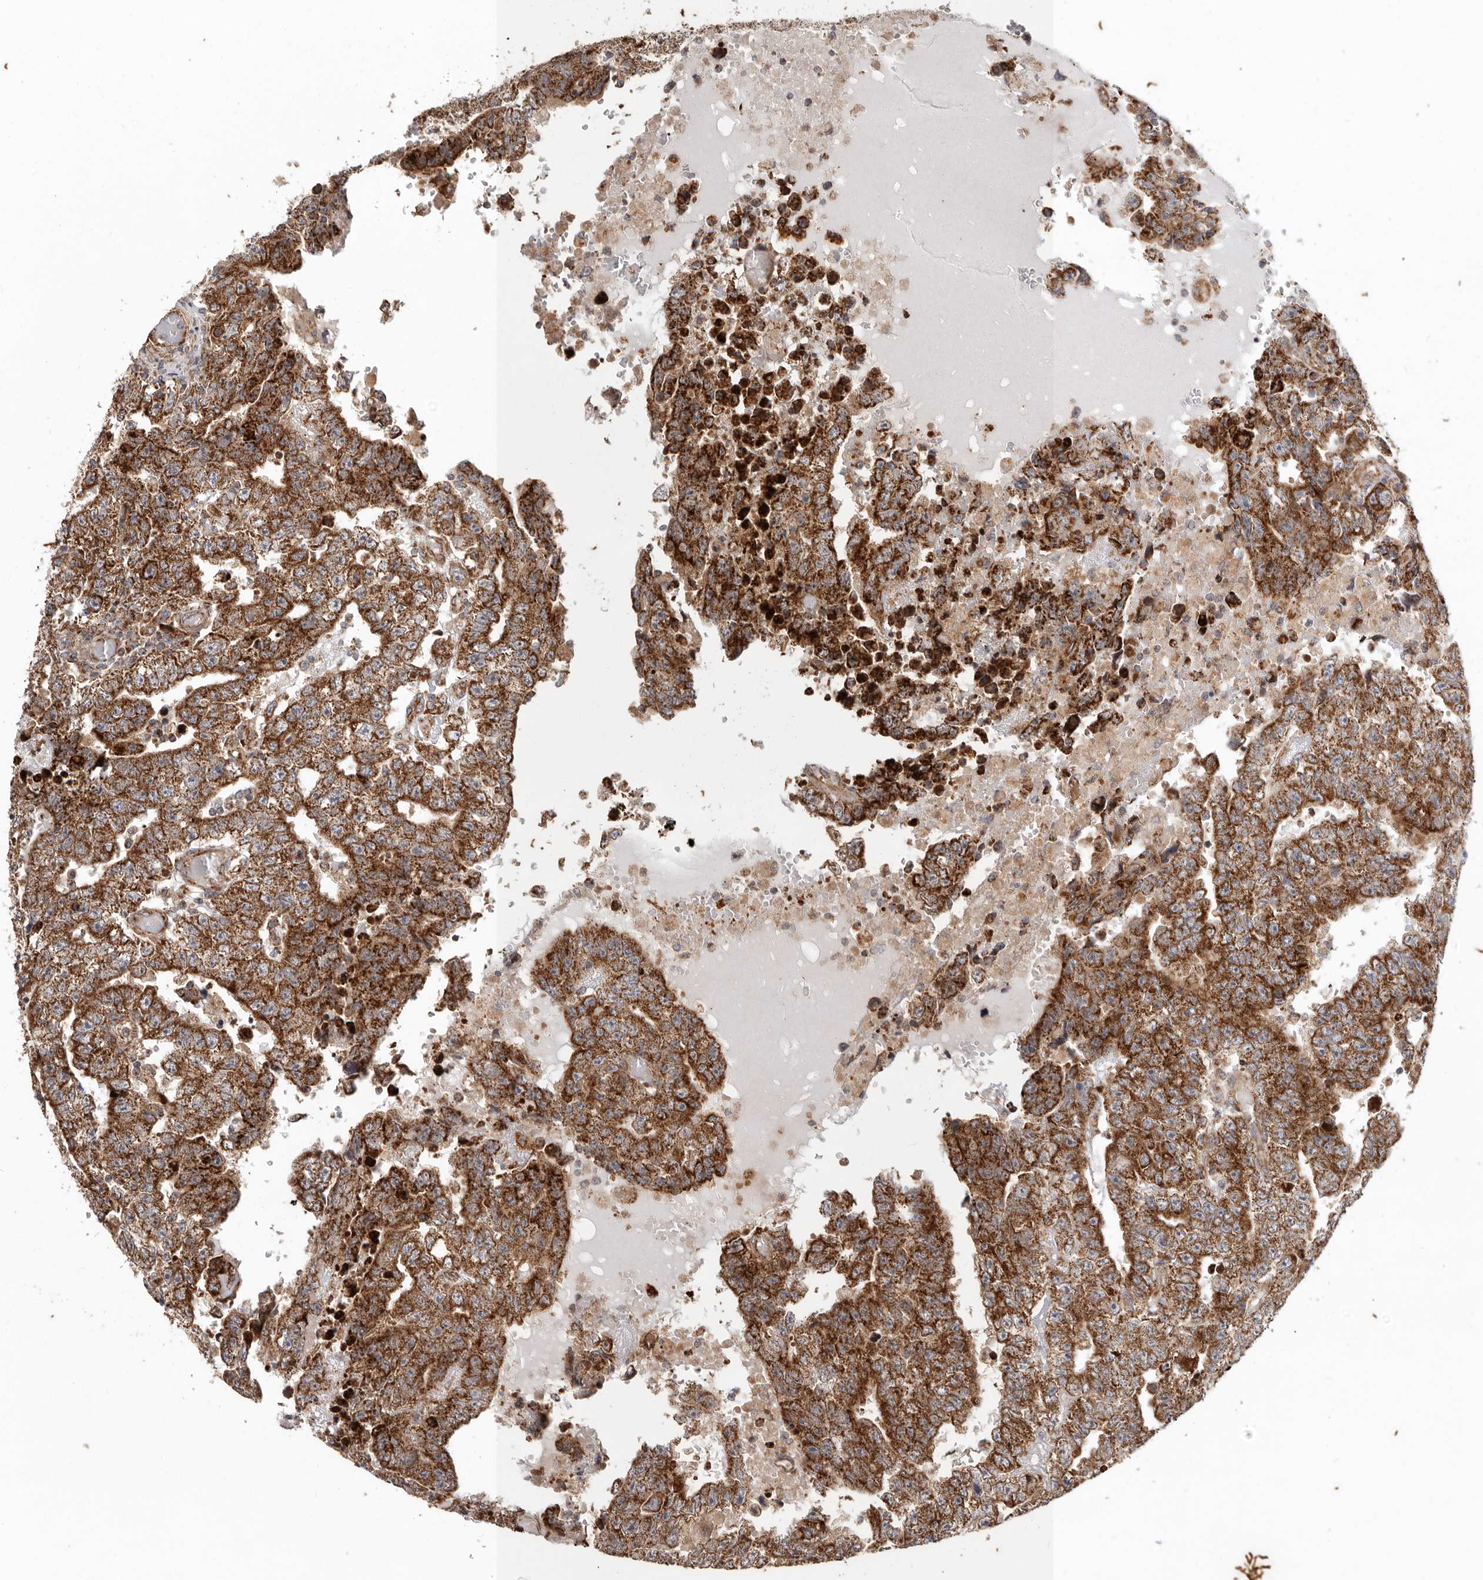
{"staining": {"intensity": "strong", "quantity": ">75%", "location": "cytoplasmic/membranous"}, "tissue": "testis cancer", "cell_type": "Tumor cells", "image_type": "cancer", "snomed": [{"axis": "morphology", "description": "Carcinoma, Embryonal, NOS"}, {"axis": "topography", "description": "Testis"}], "caption": "The photomicrograph shows a brown stain indicating the presence of a protein in the cytoplasmic/membranous of tumor cells in testis cancer (embryonal carcinoma).", "gene": "MRPS10", "patient": {"sex": "male", "age": 25}}